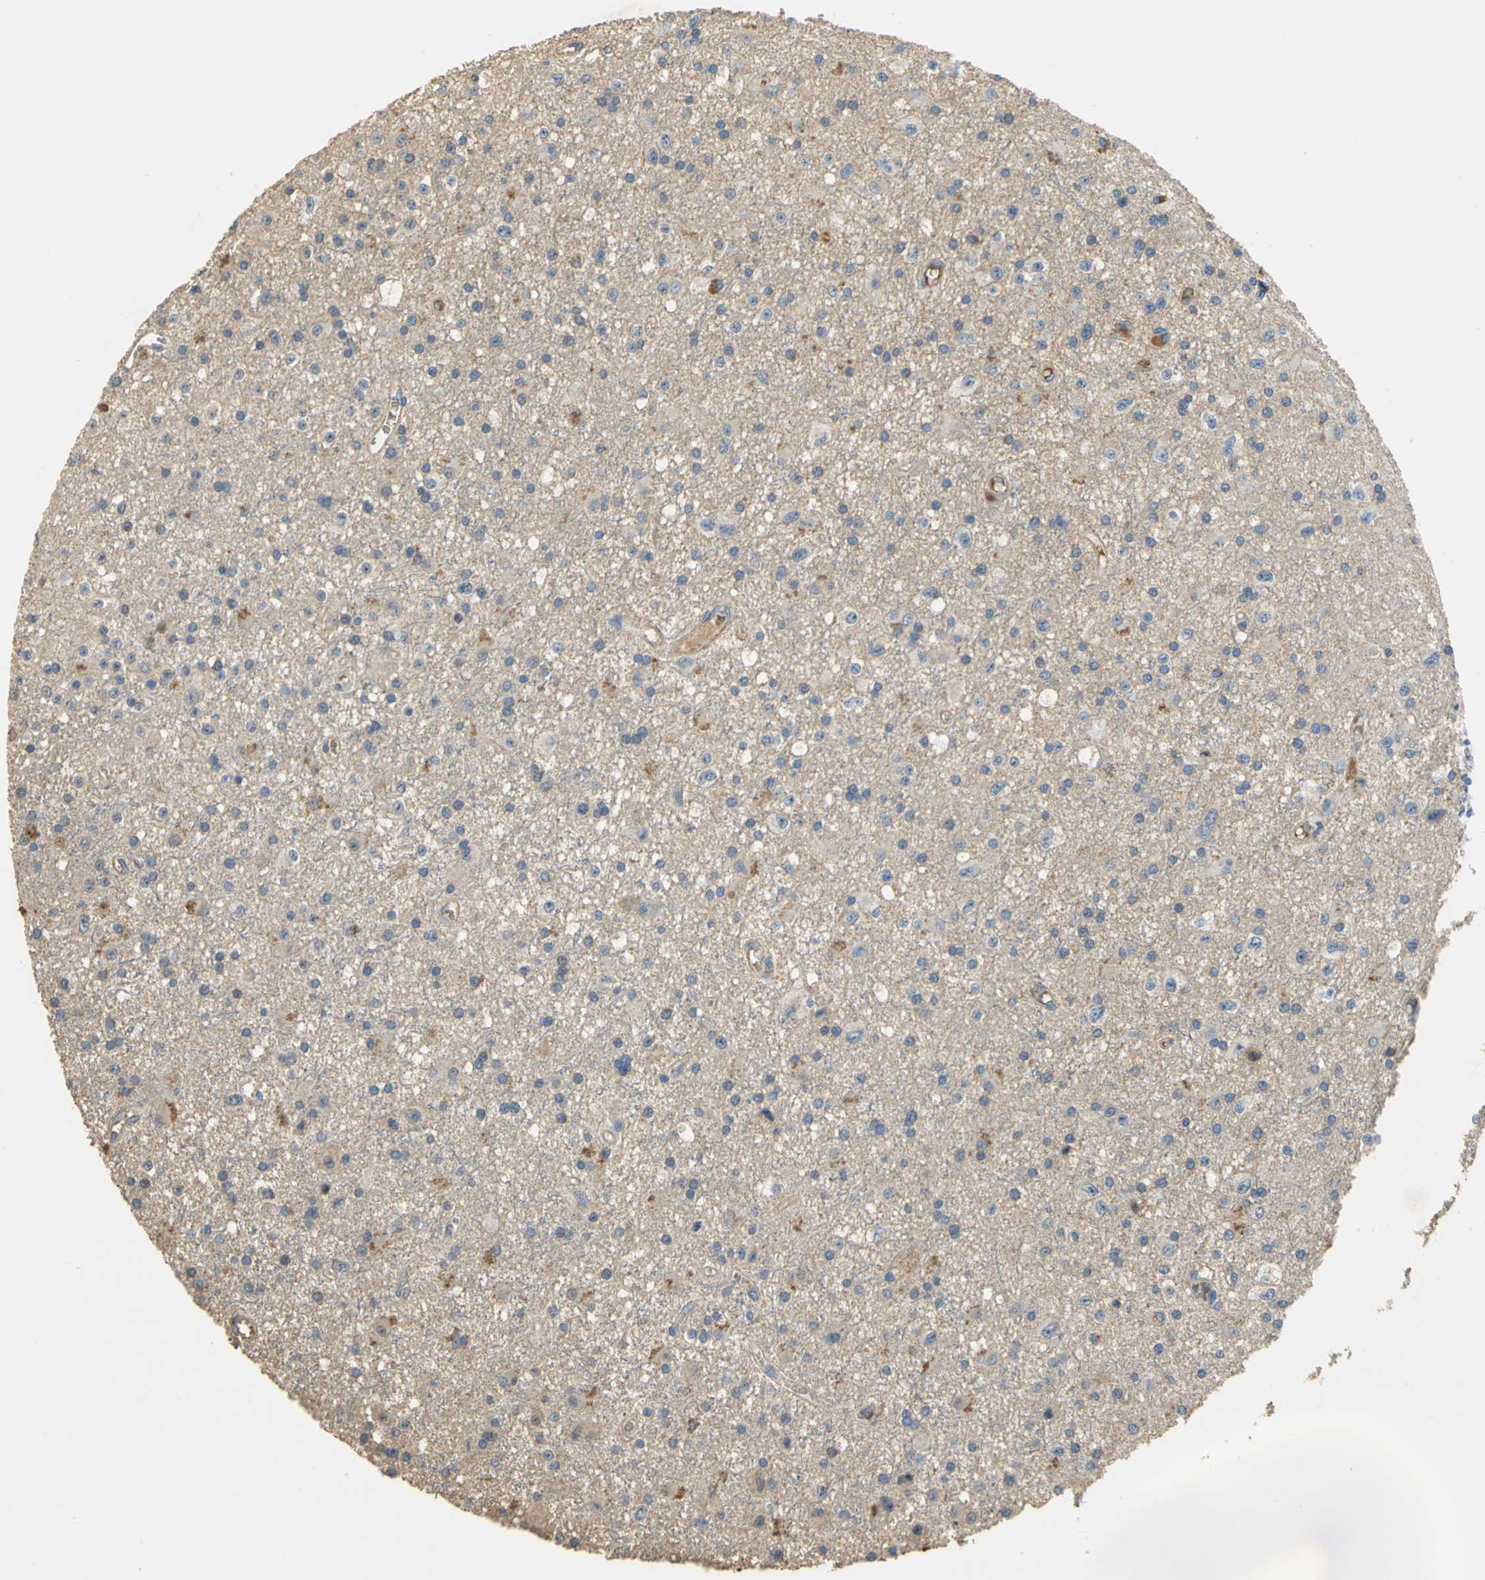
{"staining": {"intensity": "moderate", "quantity": "<25%", "location": "cytoplasmic/membranous"}, "tissue": "glioma", "cell_type": "Tumor cells", "image_type": "cancer", "snomed": [{"axis": "morphology", "description": "Glioma, malignant, Low grade"}, {"axis": "topography", "description": "Brain"}], "caption": "Protein staining of glioma tissue shows moderate cytoplasmic/membranous staining in approximately <25% of tumor cells.", "gene": "GYG2", "patient": {"sex": "male", "age": 58}}